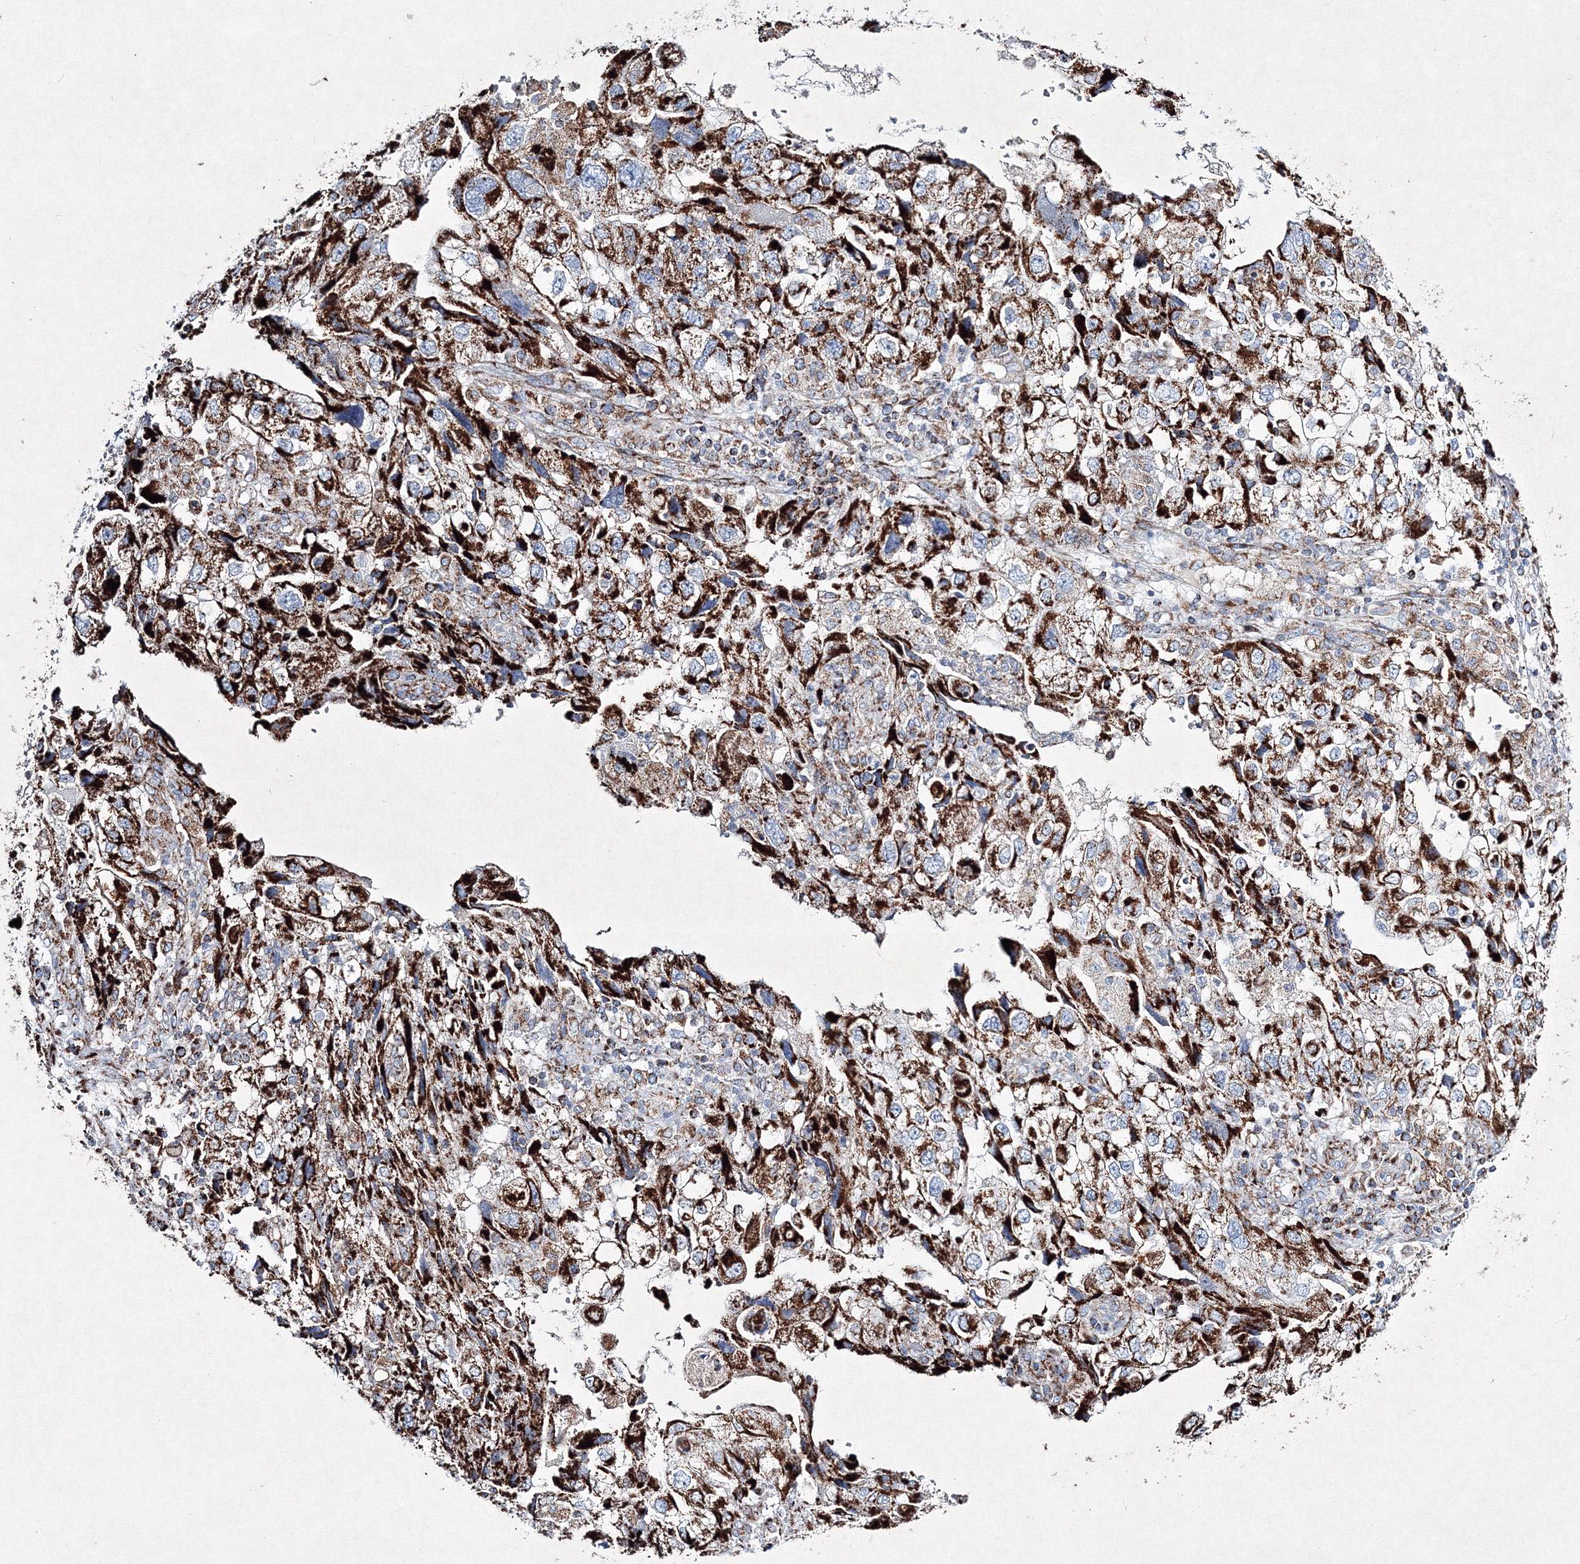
{"staining": {"intensity": "strong", "quantity": ">75%", "location": "cytoplasmic/membranous"}, "tissue": "endometrial cancer", "cell_type": "Tumor cells", "image_type": "cancer", "snomed": [{"axis": "morphology", "description": "Adenocarcinoma, NOS"}, {"axis": "topography", "description": "Endometrium"}], "caption": "Immunohistochemical staining of human endometrial cancer reveals high levels of strong cytoplasmic/membranous staining in about >75% of tumor cells.", "gene": "IGSF9", "patient": {"sex": "female", "age": 49}}